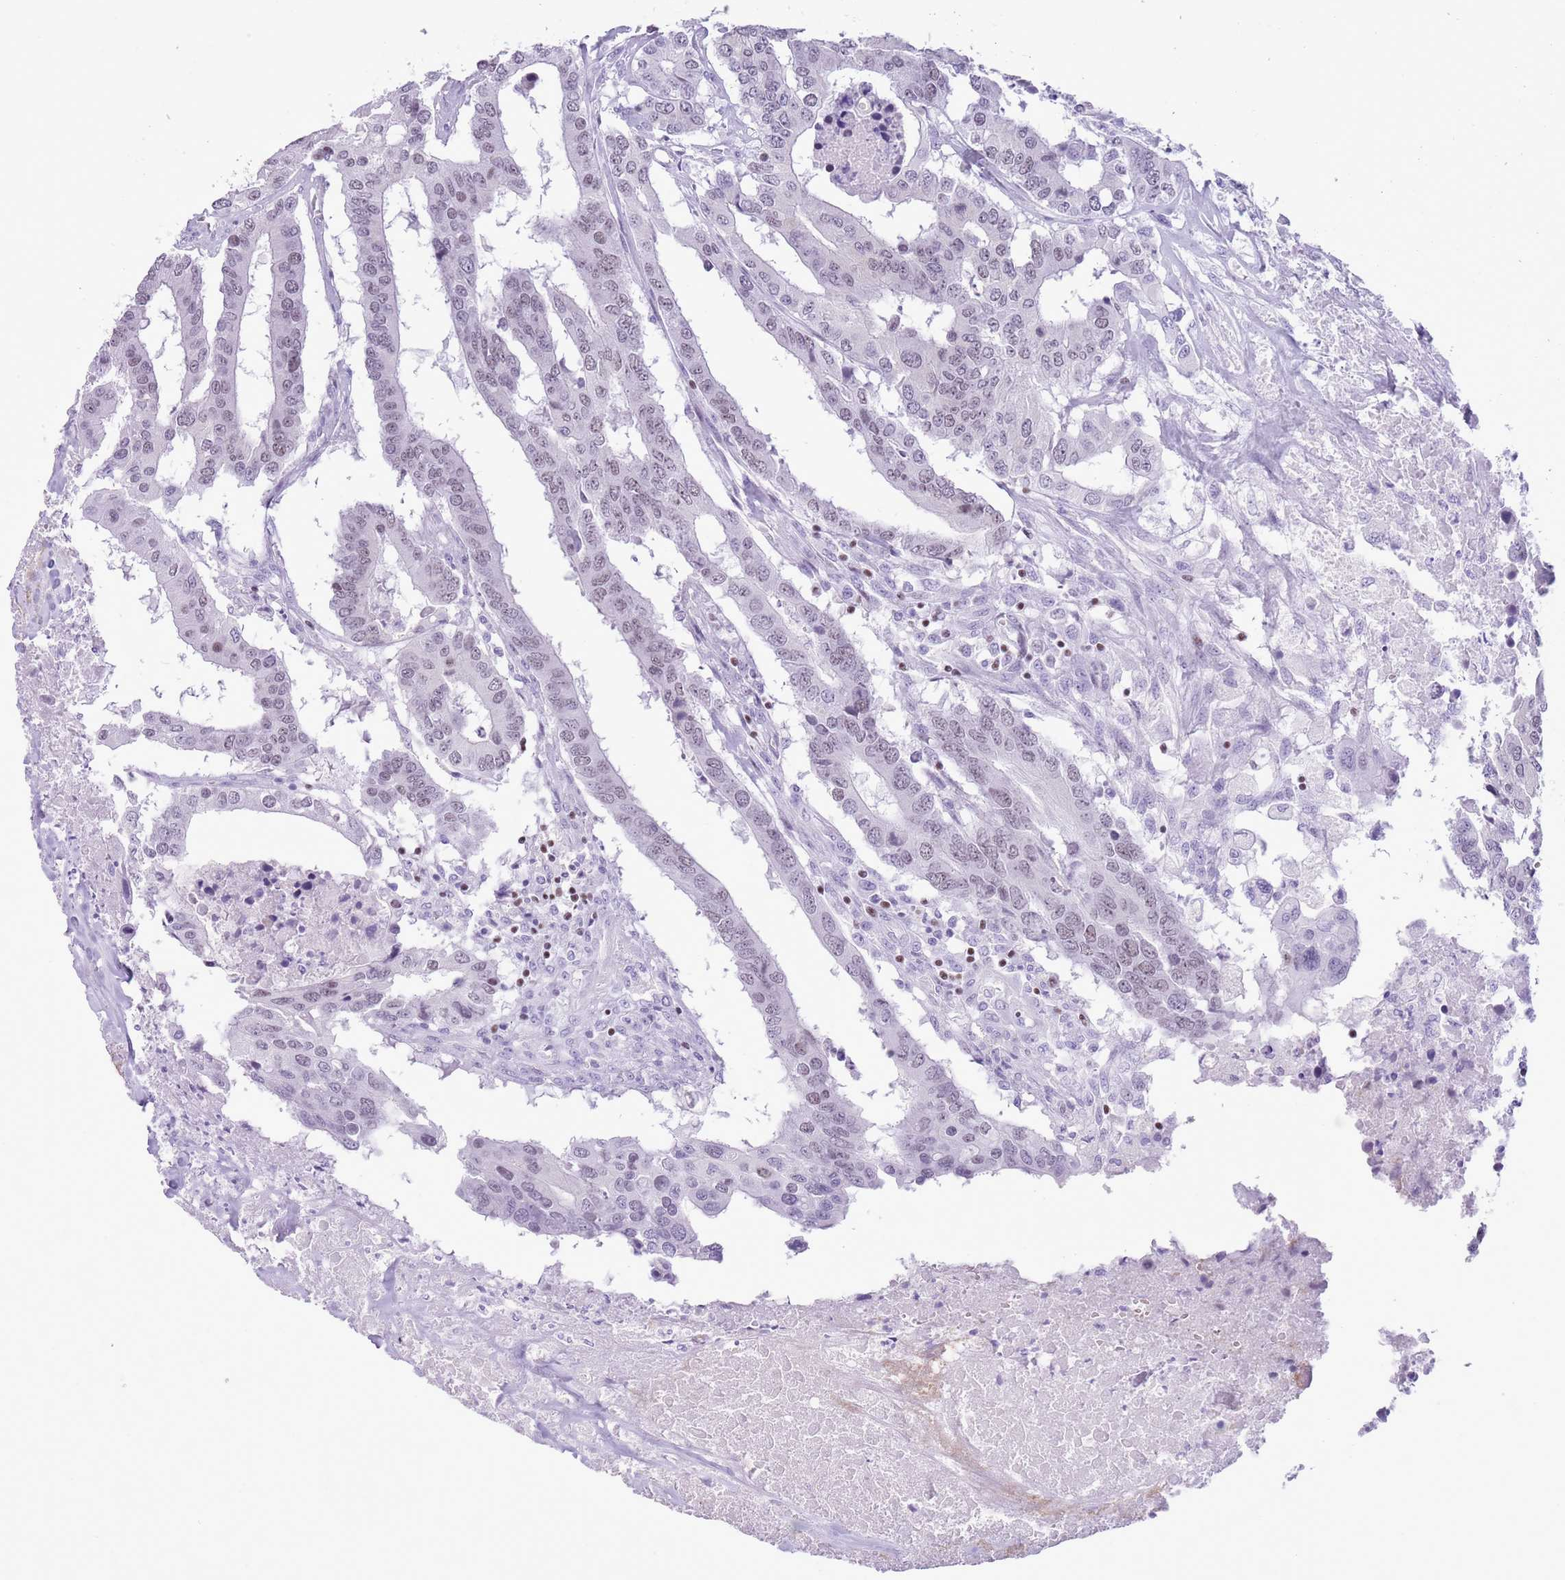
{"staining": {"intensity": "negative", "quantity": "none", "location": "none"}, "tissue": "colorectal cancer", "cell_type": "Tumor cells", "image_type": "cancer", "snomed": [{"axis": "morphology", "description": "Adenocarcinoma, NOS"}, {"axis": "topography", "description": "Colon"}], "caption": "An image of human colorectal cancer (adenocarcinoma) is negative for staining in tumor cells. The staining is performed using DAB brown chromogen with nuclei counter-stained in using hematoxylin.", "gene": "BCL11B", "patient": {"sex": "male", "age": 77}}